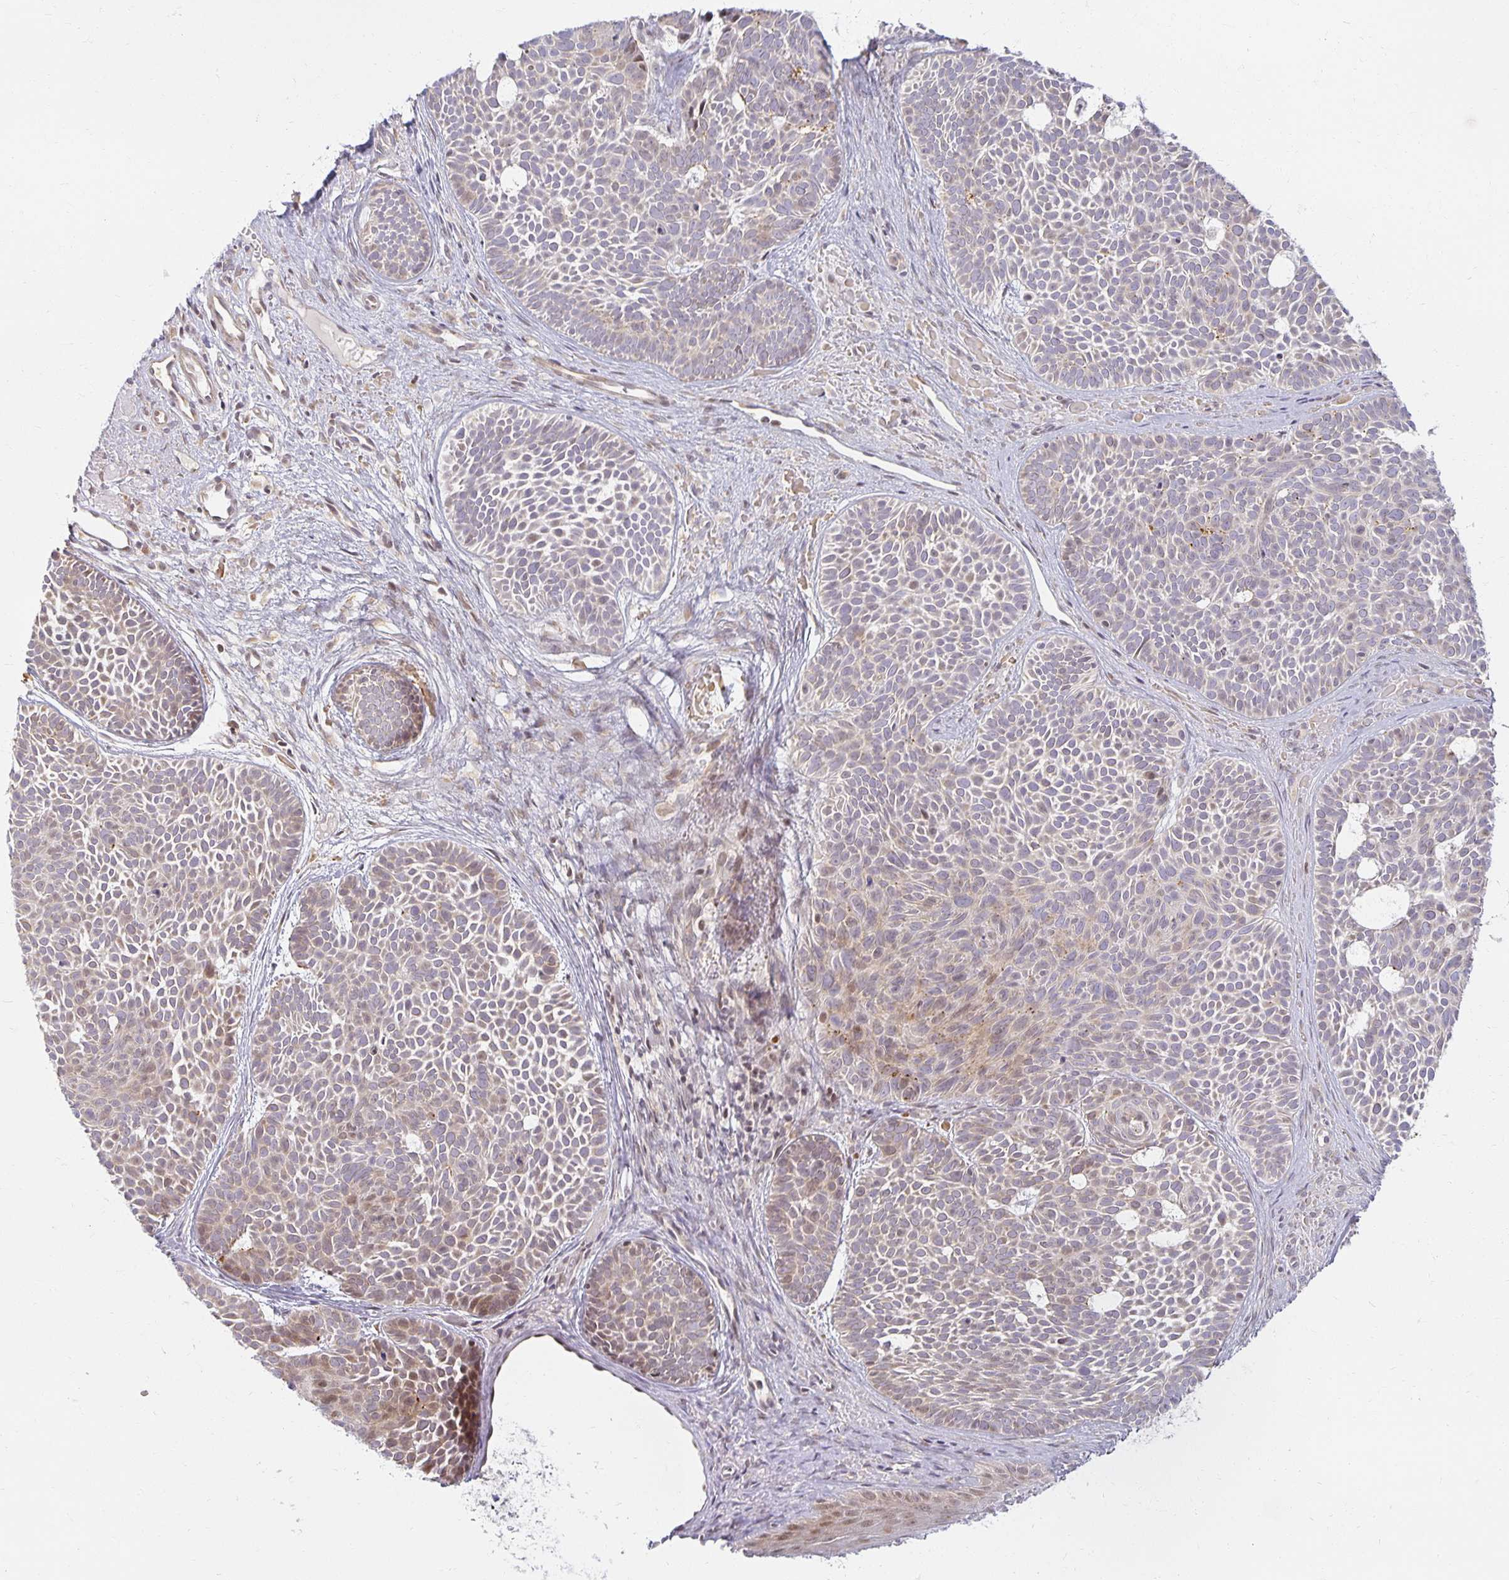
{"staining": {"intensity": "weak", "quantity": "<25%", "location": "nuclear"}, "tissue": "skin cancer", "cell_type": "Tumor cells", "image_type": "cancer", "snomed": [{"axis": "morphology", "description": "Basal cell carcinoma"}, {"axis": "topography", "description": "Skin"}], "caption": "DAB immunohistochemical staining of human skin cancer (basal cell carcinoma) exhibits no significant expression in tumor cells.", "gene": "EHF", "patient": {"sex": "male", "age": 81}}